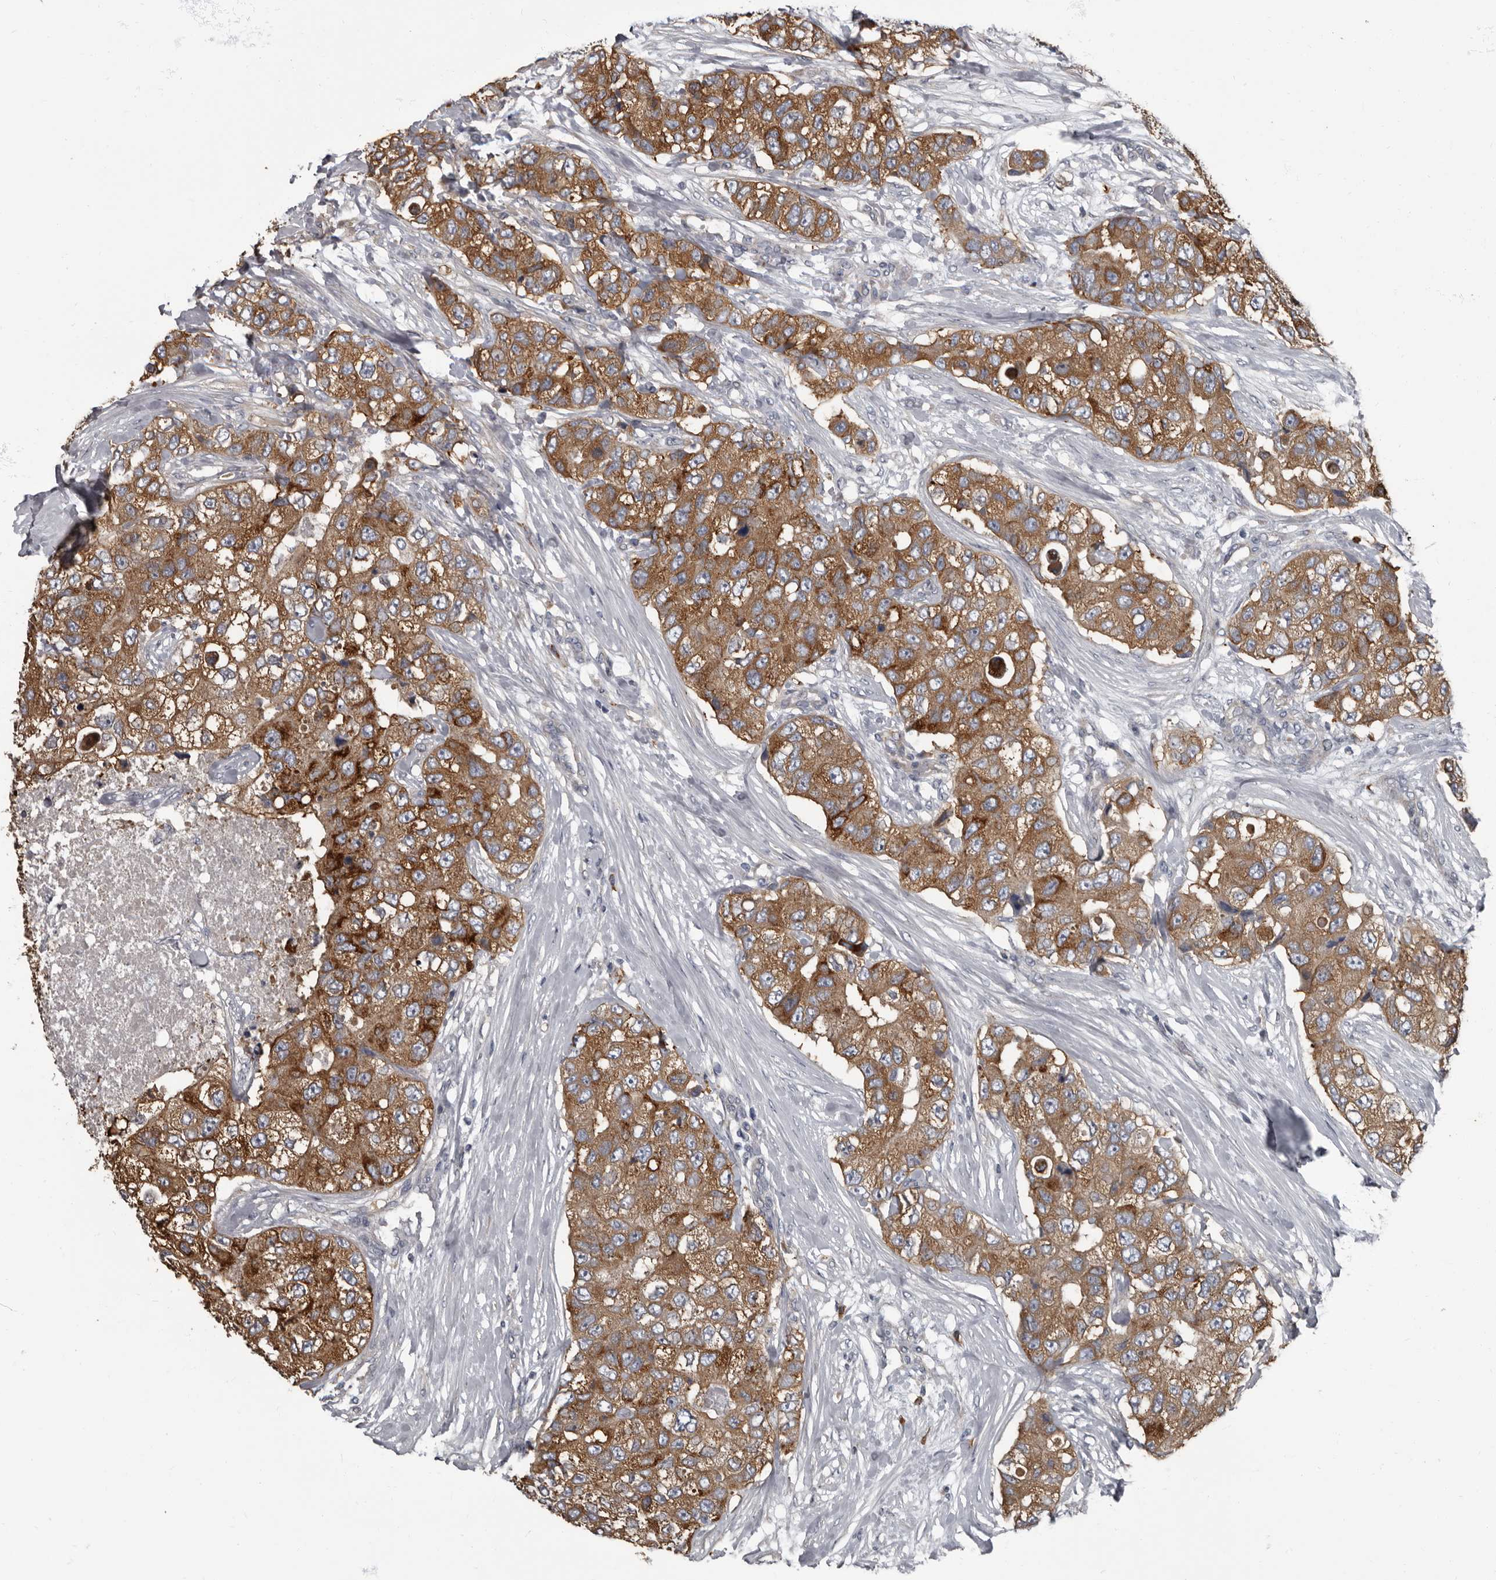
{"staining": {"intensity": "moderate", "quantity": ">75%", "location": "cytoplasmic/membranous"}, "tissue": "breast cancer", "cell_type": "Tumor cells", "image_type": "cancer", "snomed": [{"axis": "morphology", "description": "Duct carcinoma"}, {"axis": "topography", "description": "Breast"}], "caption": "Breast cancer stained for a protein (brown) shows moderate cytoplasmic/membranous positive staining in approximately >75% of tumor cells.", "gene": "TPD52L1", "patient": {"sex": "female", "age": 62}}